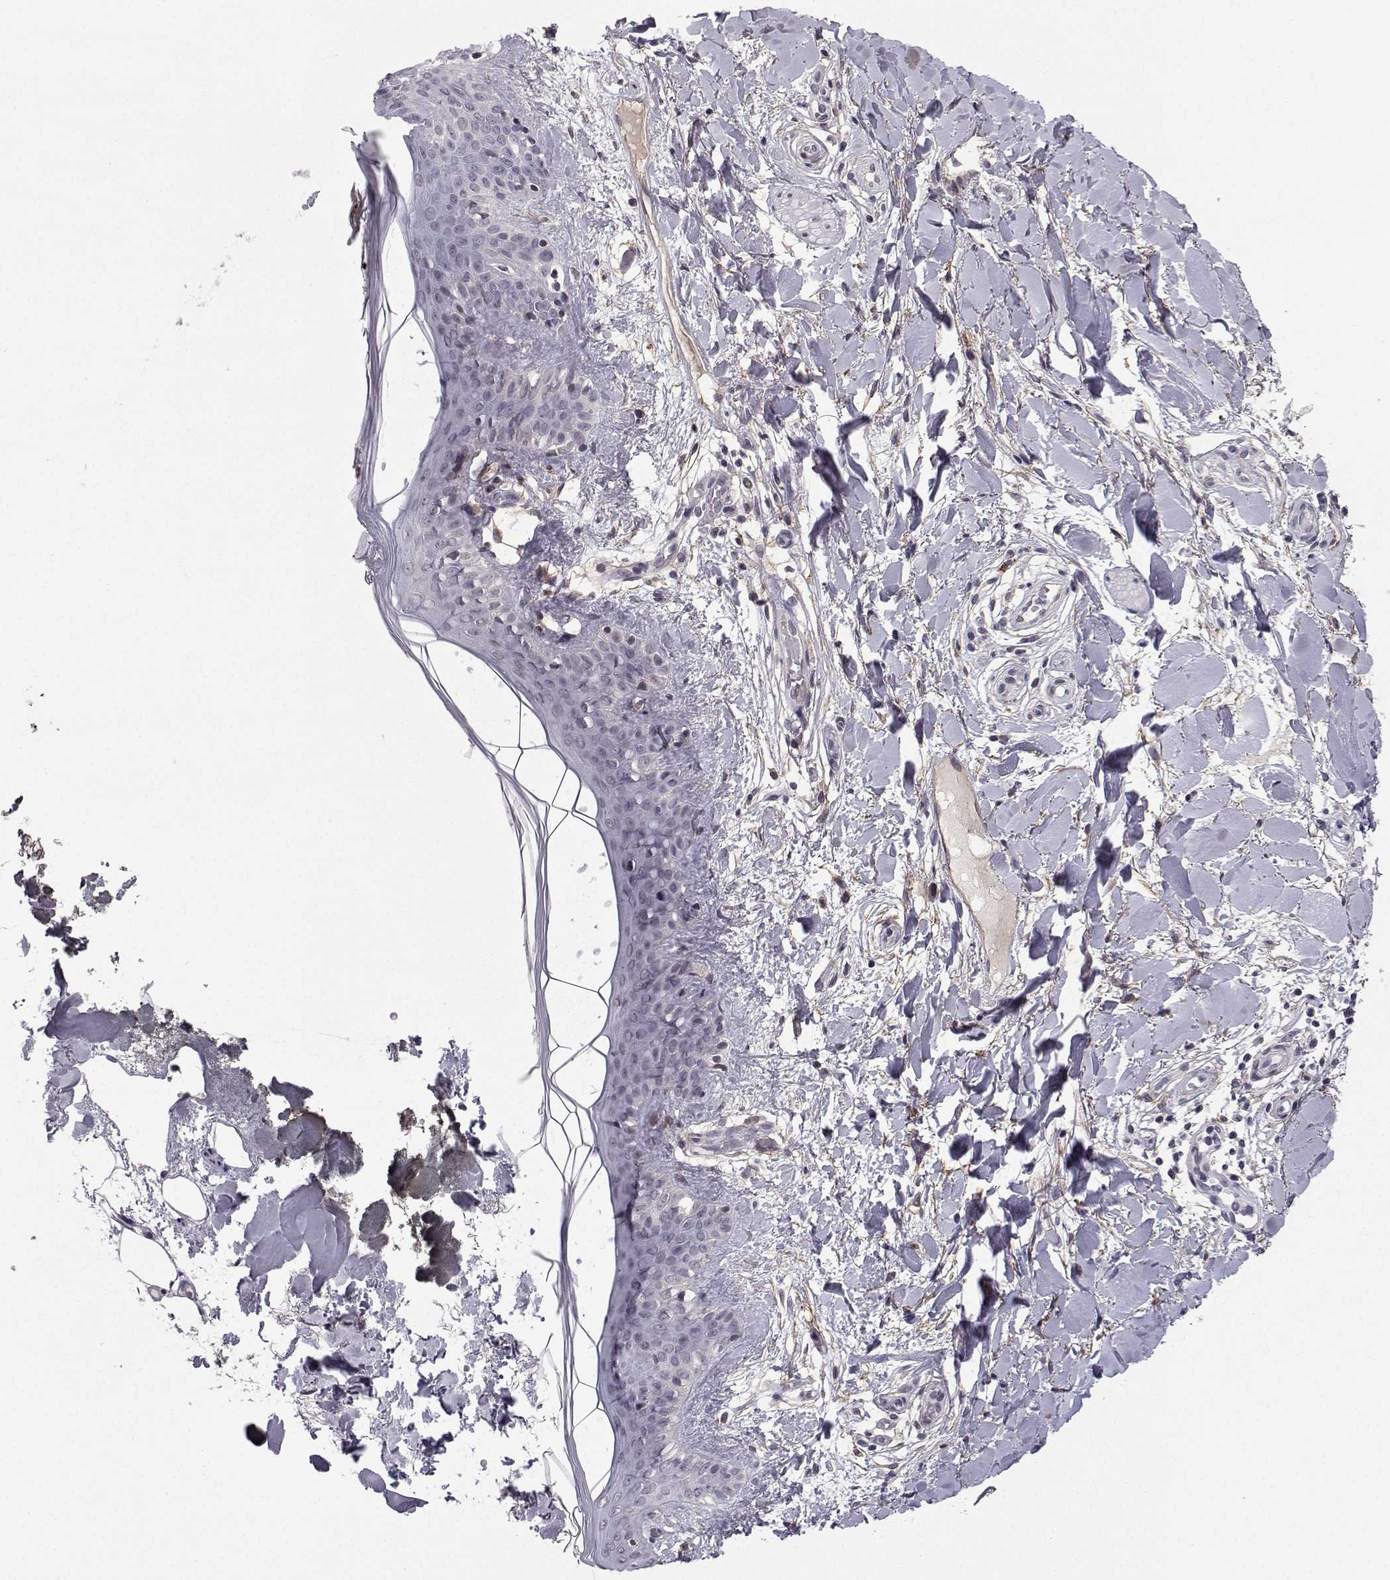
{"staining": {"intensity": "negative", "quantity": "none", "location": "none"}, "tissue": "skin", "cell_type": "Fibroblasts", "image_type": "normal", "snomed": [{"axis": "morphology", "description": "Normal tissue, NOS"}, {"axis": "topography", "description": "Skin"}], "caption": "This is a image of immunohistochemistry staining of unremarkable skin, which shows no expression in fibroblasts. The staining was performed using DAB to visualize the protein expression in brown, while the nuclei were stained in blue with hematoxylin (Magnification: 20x).", "gene": "RBM24", "patient": {"sex": "female", "age": 34}}